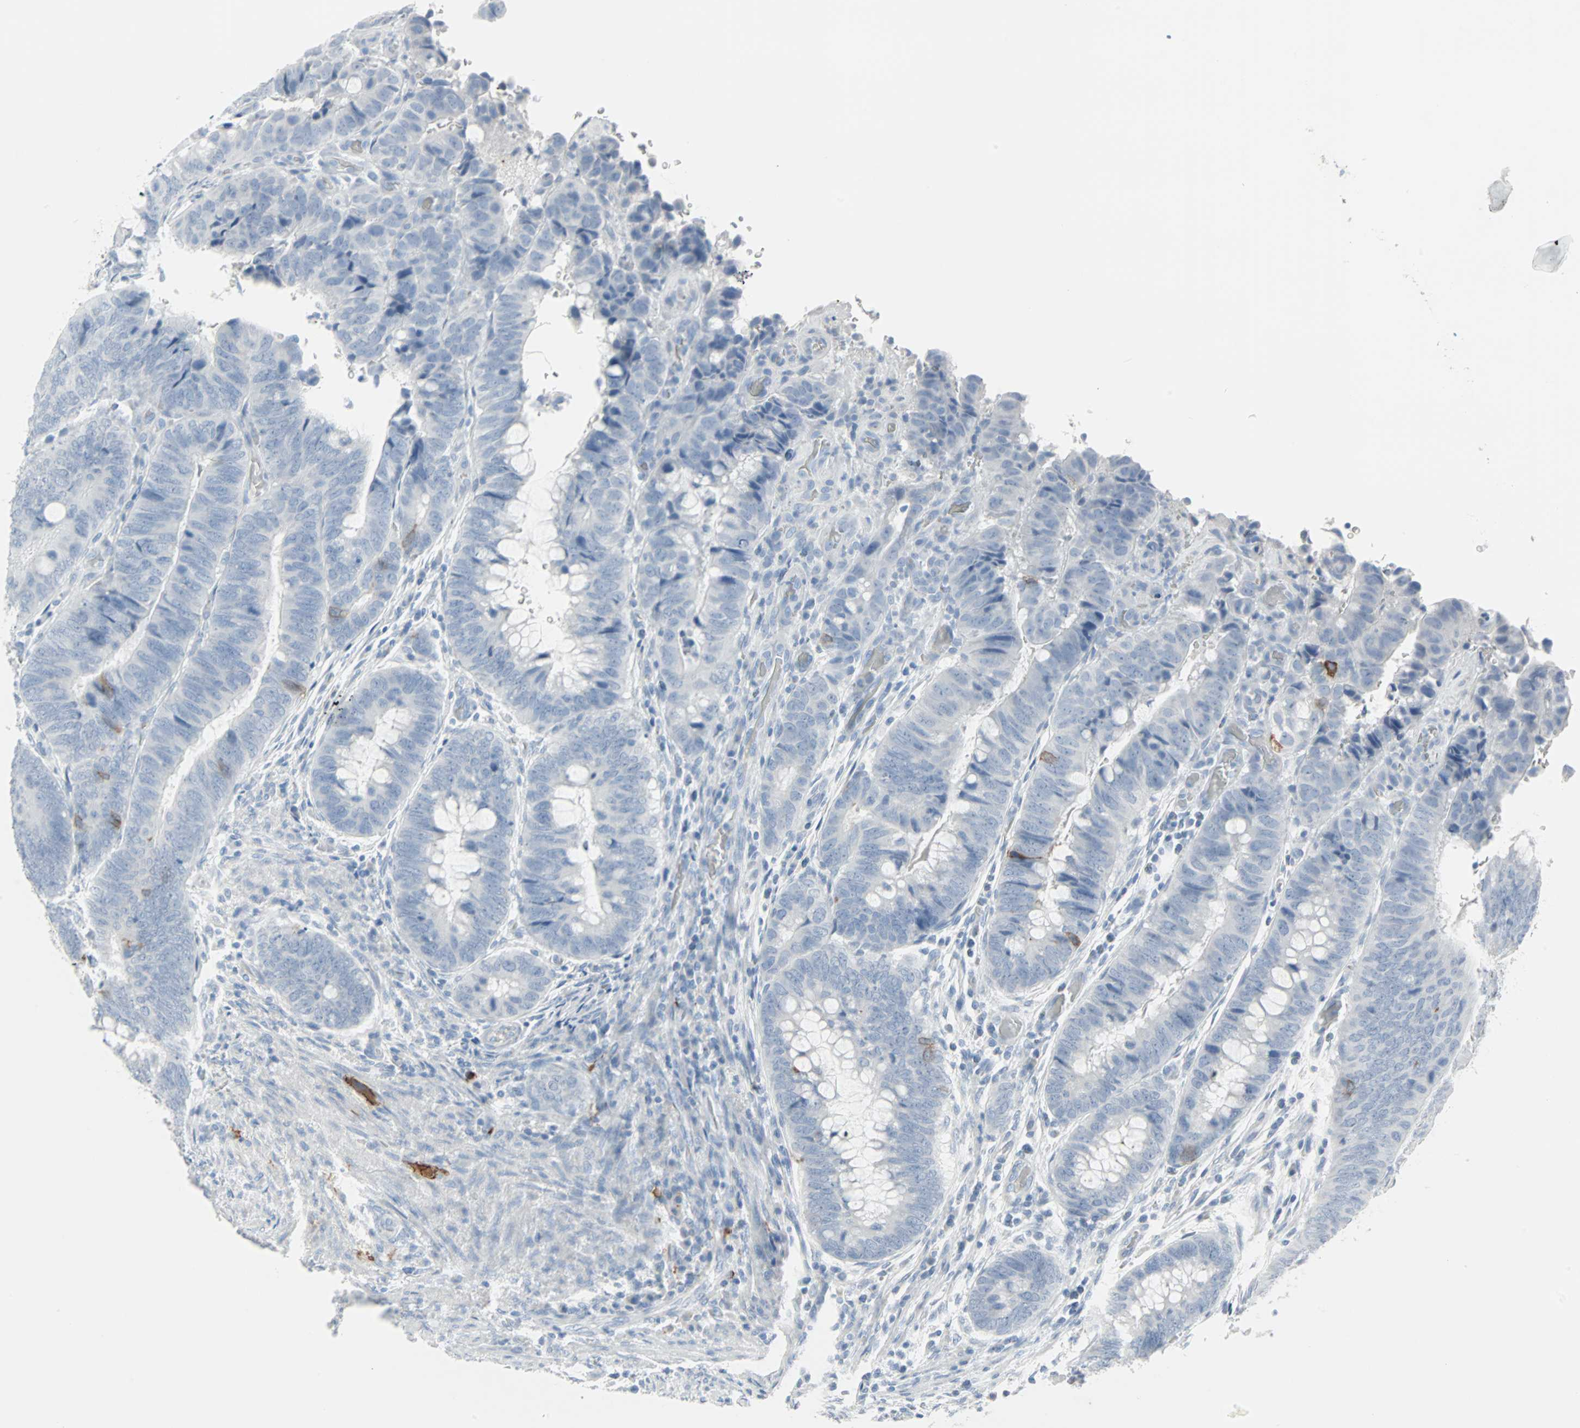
{"staining": {"intensity": "negative", "quantity": "none", "location": "none"}, "tissue": "colorectal cancer", "cell_type": "Tumor cells", "image_type": "cancer", "snomed": [{"axis": "morphology", "description": "Normal tissue, NOS"}, {"axis": "morphology", "description": "Adenocarcinoma, NOS"}, {"axis": "topography", "description": "Rectum"}, {"axis": "topography", "description": "Peripheral nerve tissue"}], "caption": "Human colorectal cancer (adenocarcinoma) stained for a protein using immunohistochemistry demonstrates no staining in tumor cells.", "gene": "STX1A", "patient": {"sex": "male", "age": 92}}